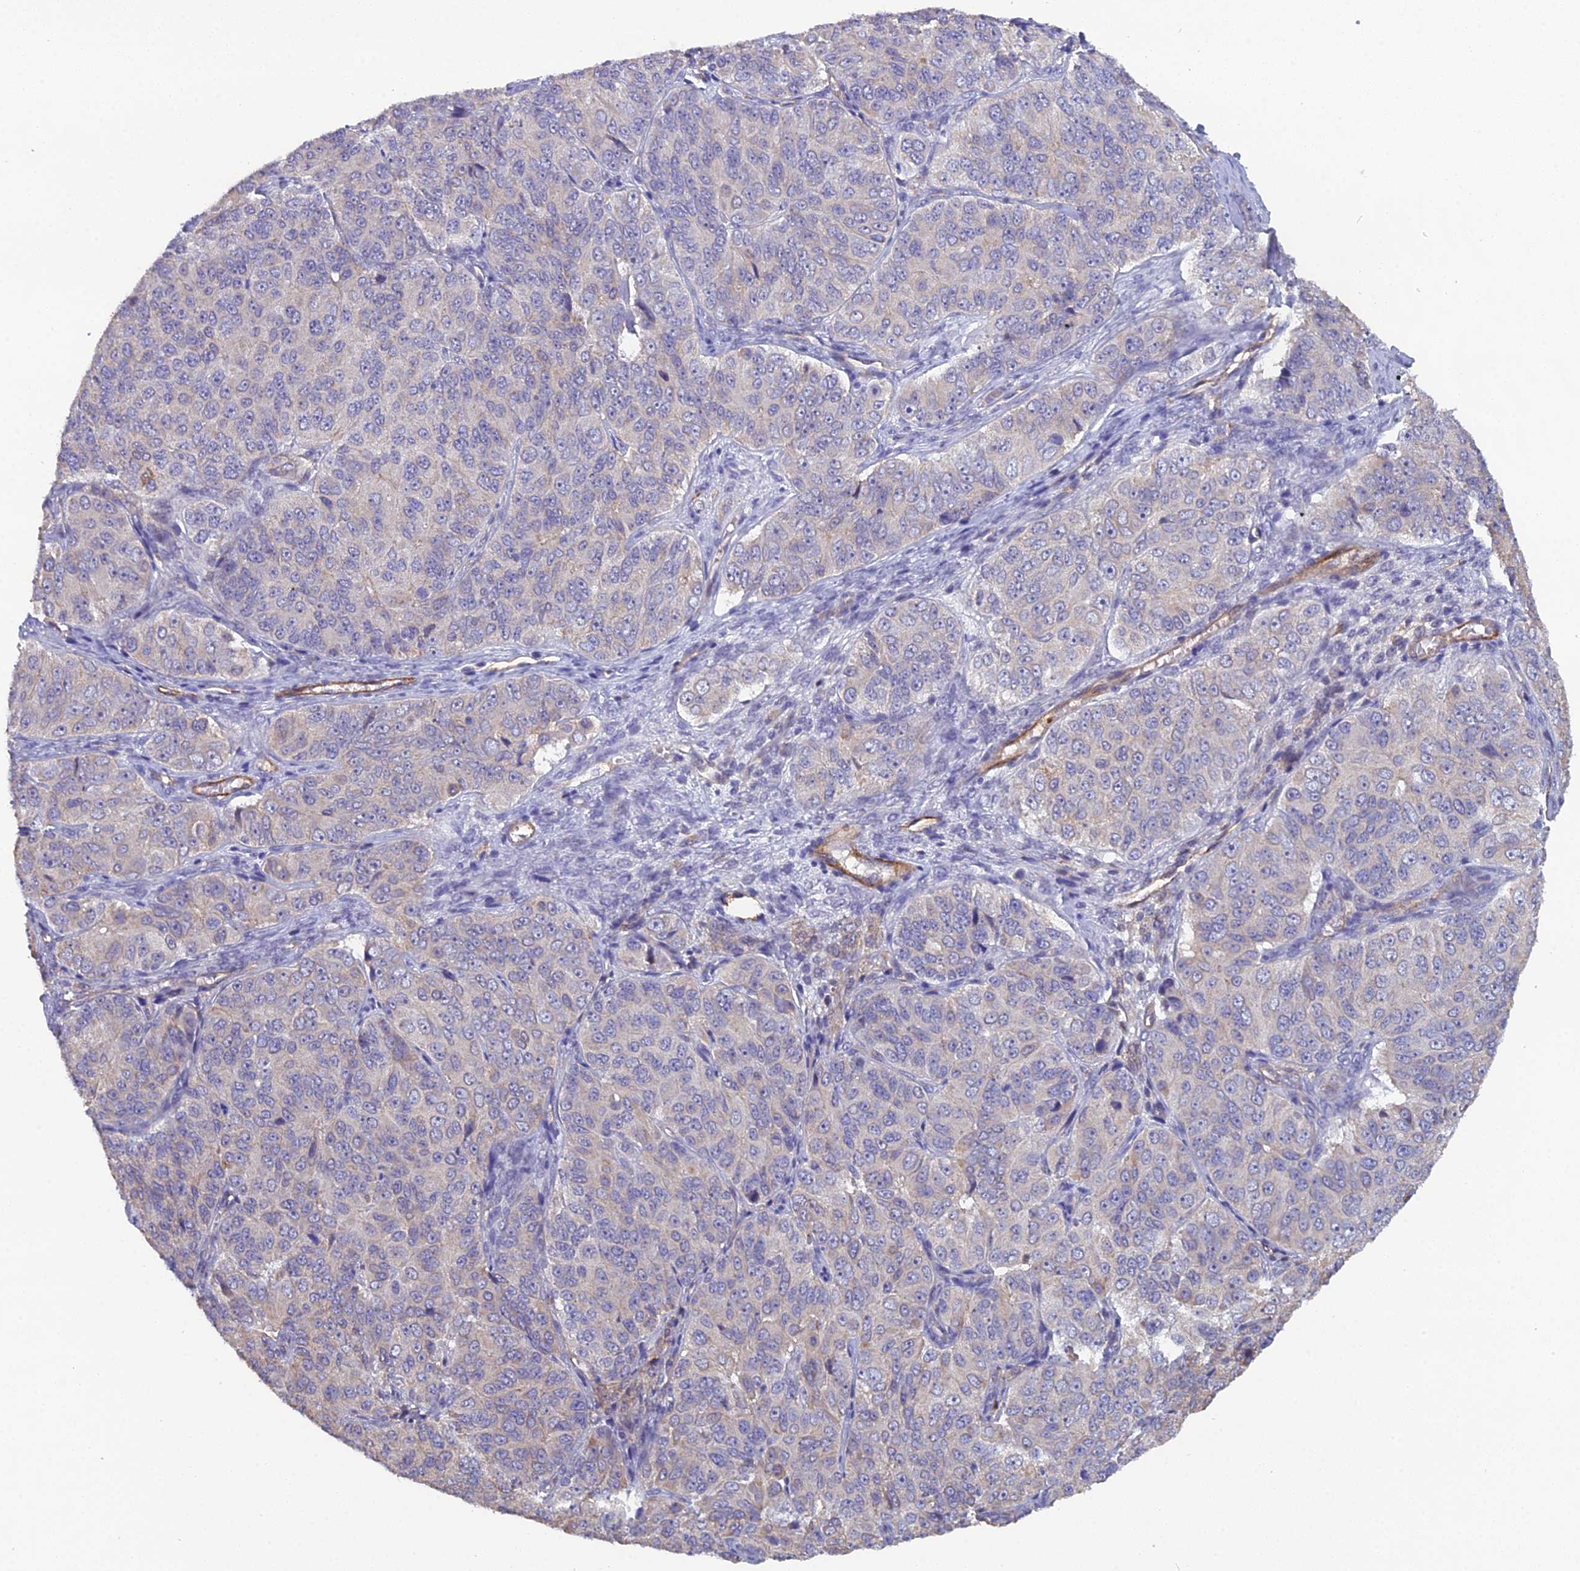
{"staining": {"intensity": "negative", "quantity": "none", "location": "none"}, "tissue": "ovarian cancer", "cell_type": "Tumor cells", "image_type": "cancer", "snomed": [{"axis": "morphology", "description": "Carcinoma, endometroid"}, {"axis": "topography", "description": "Ovary"}], "caption": "Photomicrograph shows no significant protein positivity in tumor cells of endometroid carcinoma (ovarian). (Brightfield microscopy of DAB (3,3'-diaminobenzidine) immunohistochemistry (IHC) at high magnification).", "gene": "CFAP47", "patient": {"sex": "female", "age": 51}}